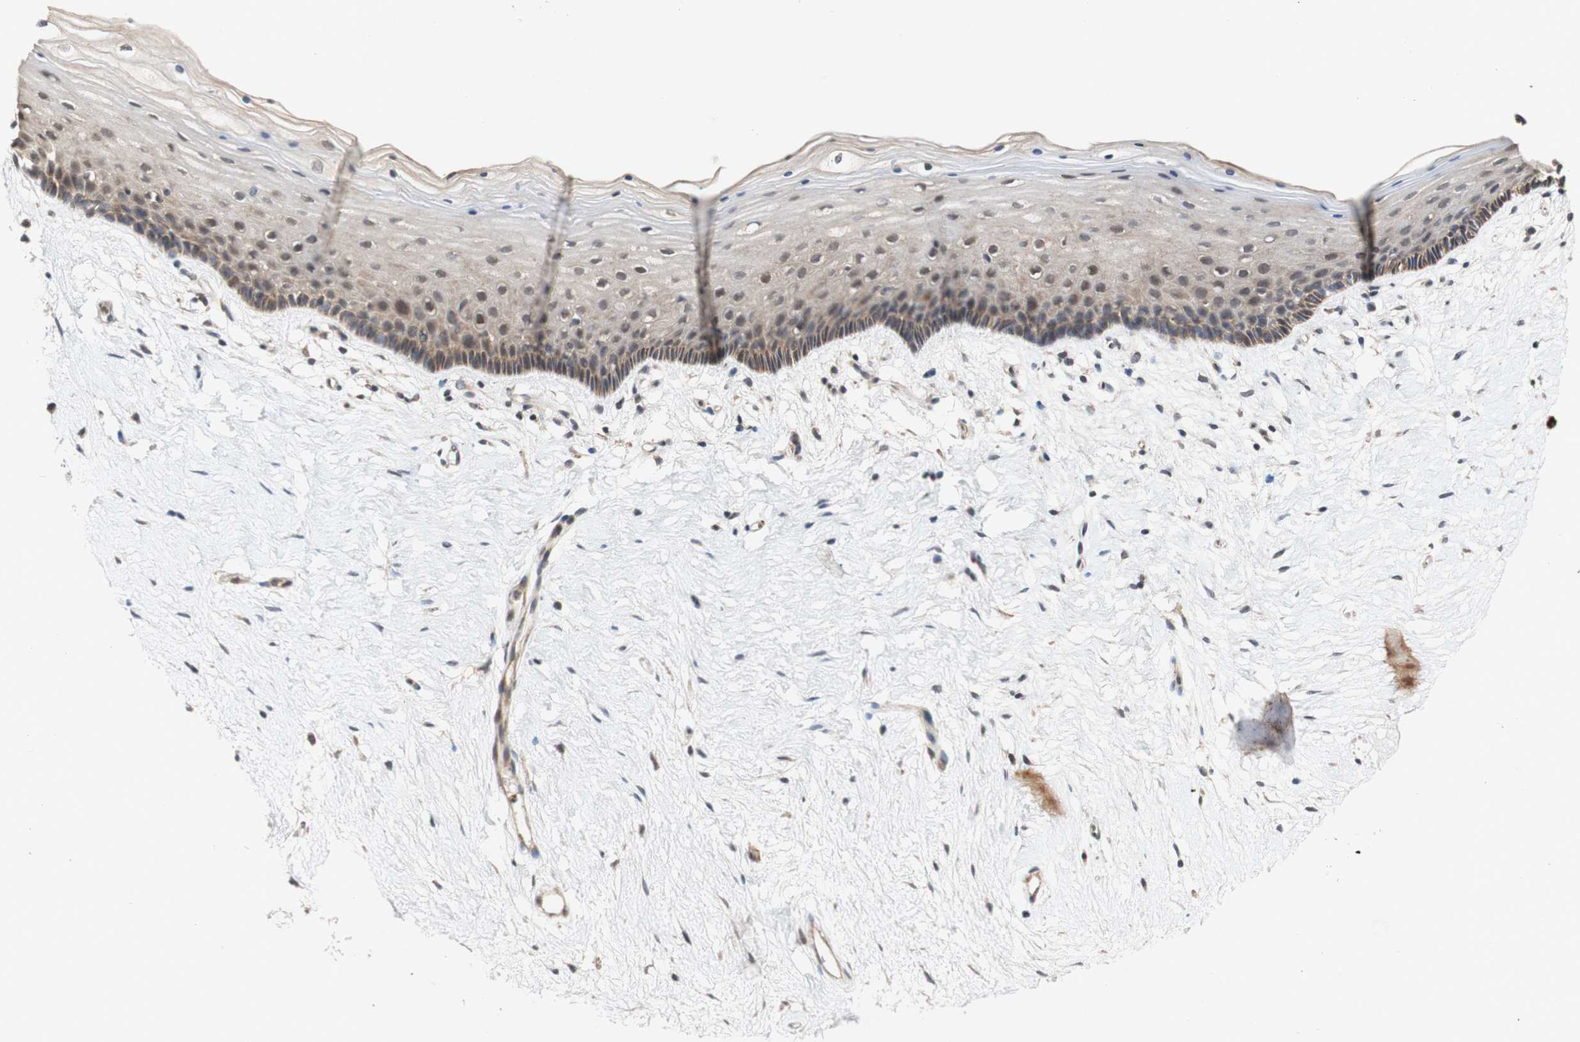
{"staining": {"intensity": "moderate", "quantity": ">75%", "location": "cytoplasmic/membranous,nuclear"}, "tissue": "vagina", "cell_type": "Squamous epithelial cells", "image_type": "normal", "snomed": [{"axis": "morphology", "description": "Normal tissue, NOS"}, {"axis": "topography", "description": "Vagina"}], "caption": "Brown immunohistochemical staining in benign vagina shows moderate cytoplasmic/membranous,nuclear positivity in about >75% of squamous epithelial cells.", "gene": "PIN1", "patient": {"sex": "female", "age": 44}}